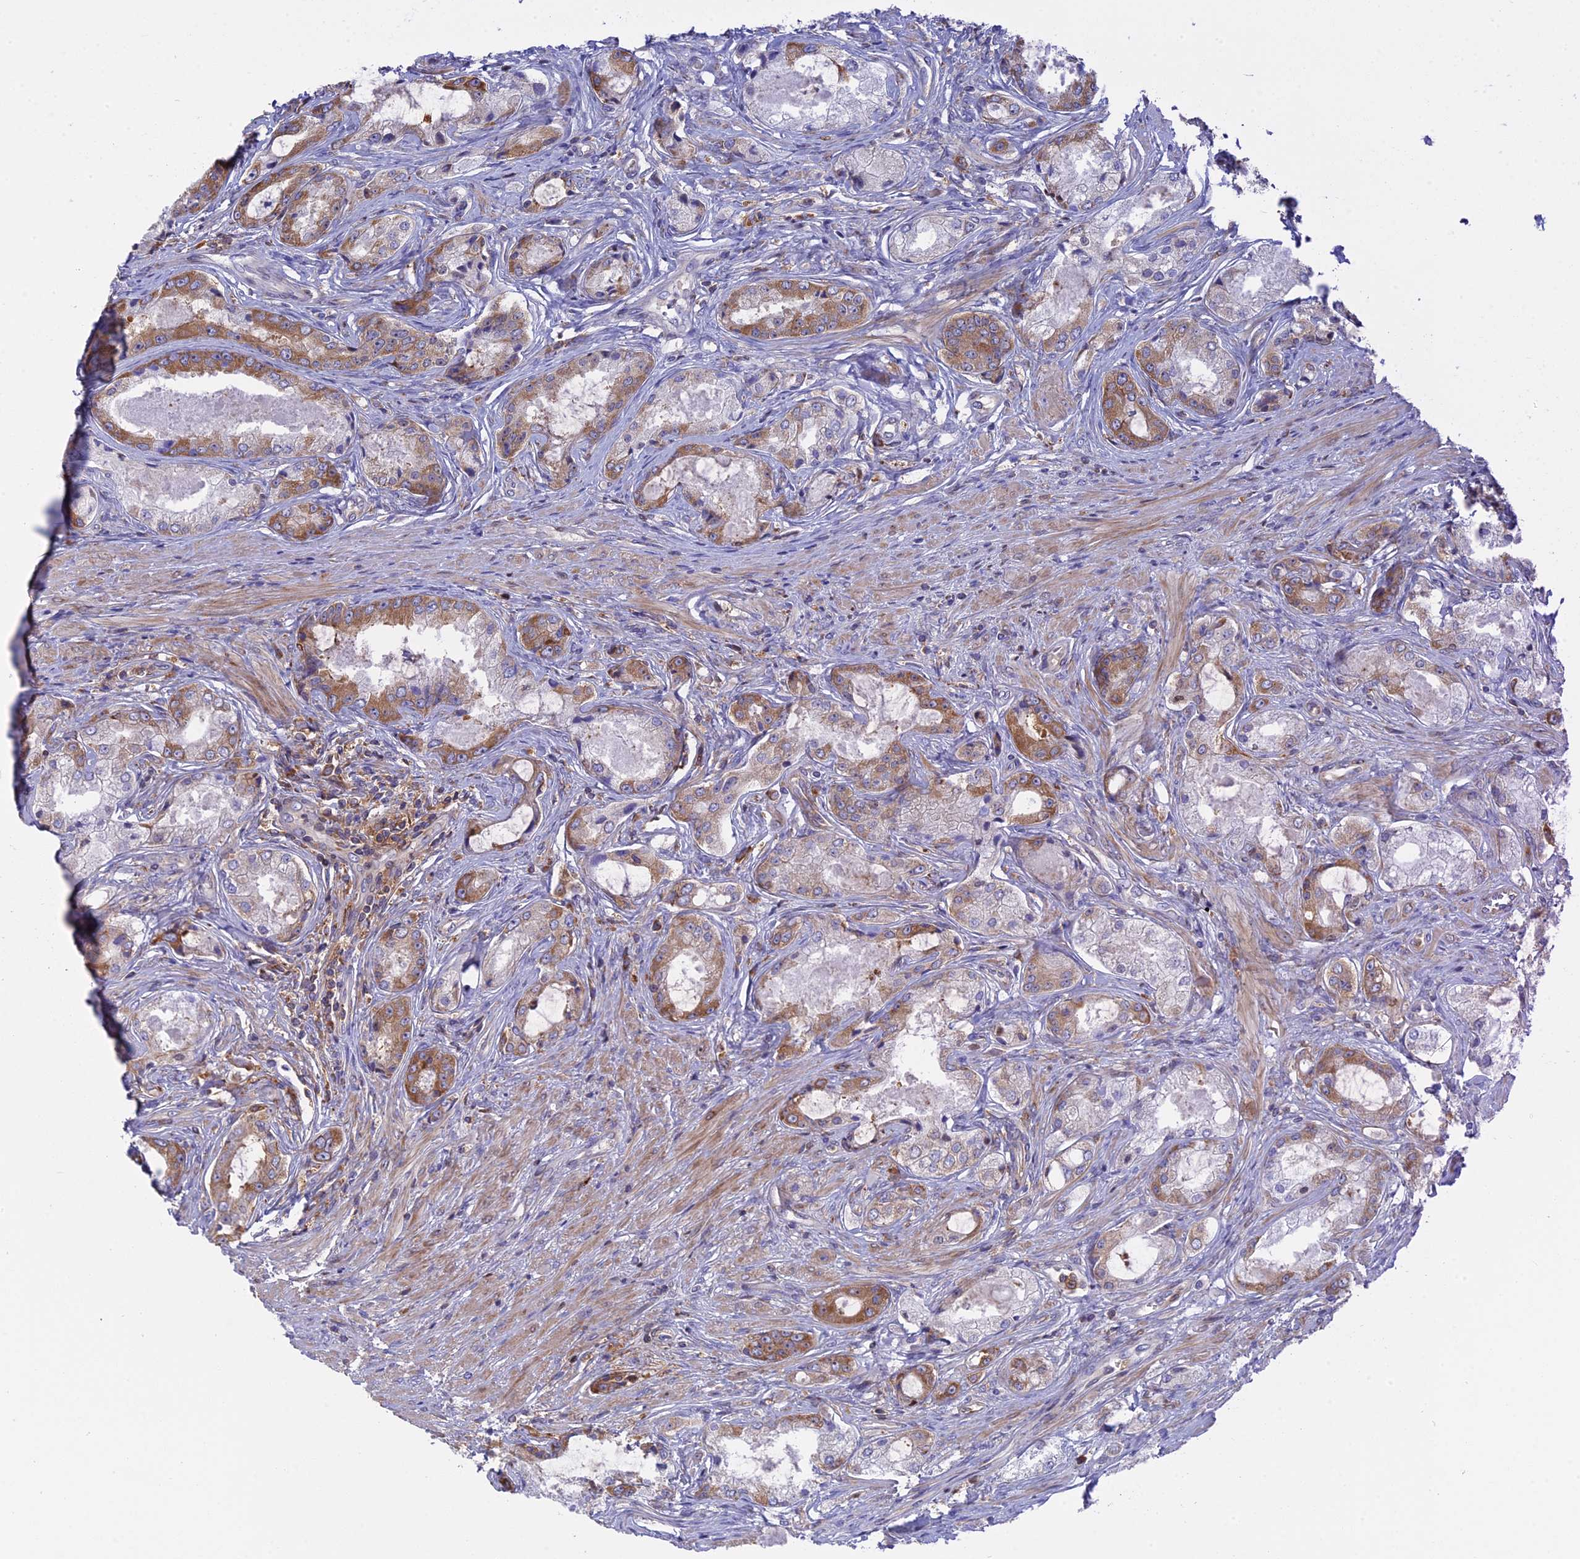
{"staining": {"intensity": "moderate", "quantity": "25%-75%", "location": "cytoplasmic/membranous"}, "tissue": "prostate cancer", "cell_type": "Tumor cells", "image_type": "cancer", "snomed": [{"axis": "morphology", "description": "Adenocarcinoma, Low grade"}, {"axis": "topography", "description": "Prostate"}], "caption": "This is an image of immunohistochemistry (IHC) staining of prostate adenocarcinoma (low-grade), which shows moderate positivity in the cytoplasmic/membranous of tumor cells.", "gene": "GMIP", "patient": {"sex": "male", "age": 68}}